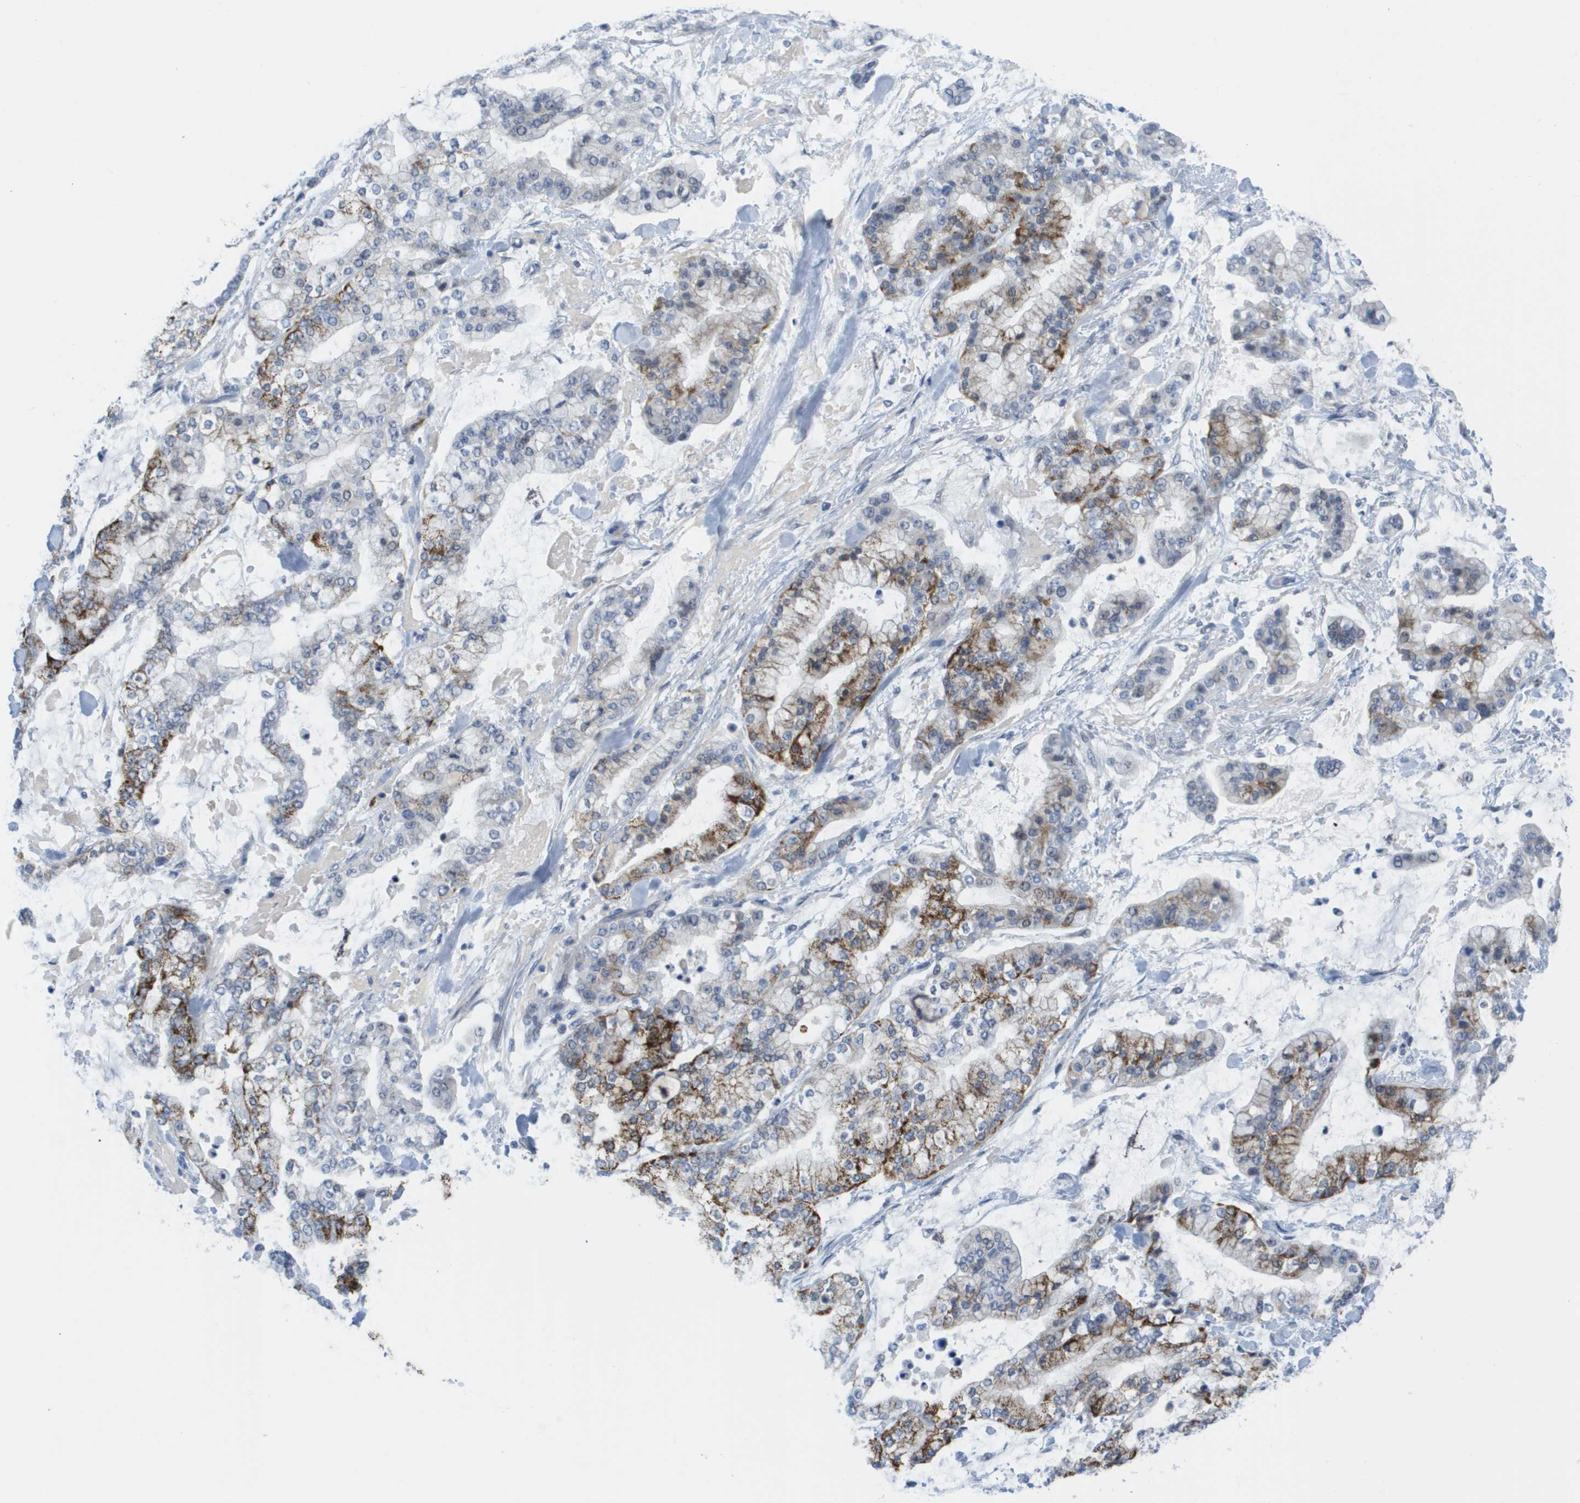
{"staining": {"intensity": "strong", "quantity": "<25%", "location": "cytoplasmic/membranous"}, "tissue": "stomach cancer", "cell_type": "Tumor cells", "image_type": "cancer", "snomed": [{"axis": "morphology", "description": "Normal tissue, NOS"}, {"axis": "morphology", "description": "Adenocarcinoma, NOS"}, {"axis": "topography", "description": "Stomach, upper"}, {"axis": "topography", "description": "Stomach"}], "caption": "A photomicrograph showing strong cytoplasmic/membranous positivity in about <25% of tumor cells in stomach cancer, as visualized by brown immunohistochemical staining.", "gene": "PDE4A", "patient": {"sex": "male", "age": 76}}